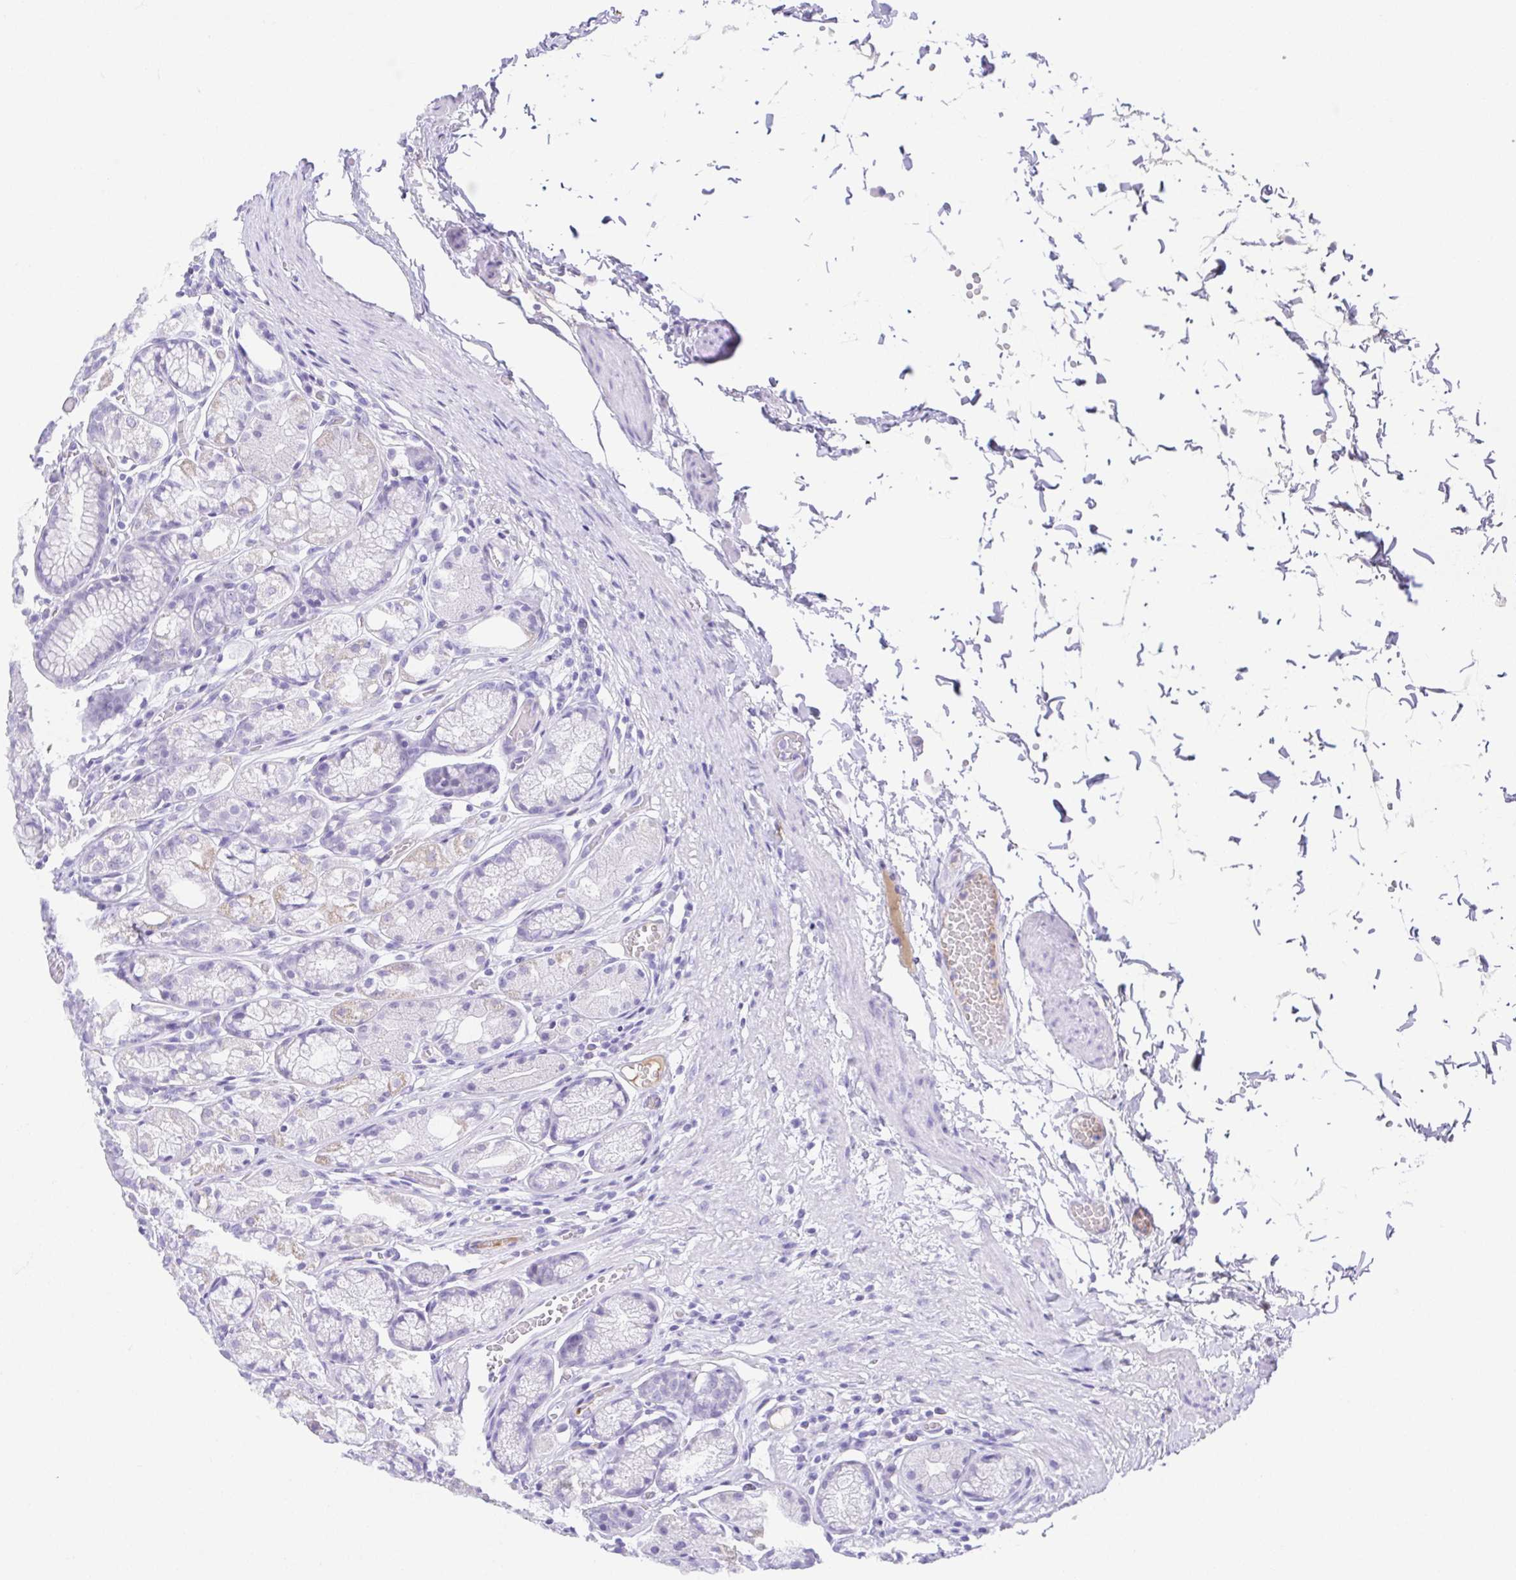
{"staining": {"intensity": "weak", "quantity": "<25%", "location": "cytoplasmic/membranous"}, "tissue": "stomach", "cell_type": "Glandular cells", "image_type": "normal", "snomed": [{"axis": "morphology", "description": "Normal tissue, NOS"}, {"axis": "topography", "description": "Stomach"}], "caption": "Stomach stained for a protein using IHC exhibits no positivity glandular cells.", "gene": "SPATA4", "patient": {"sex": "male", "age": 70}}